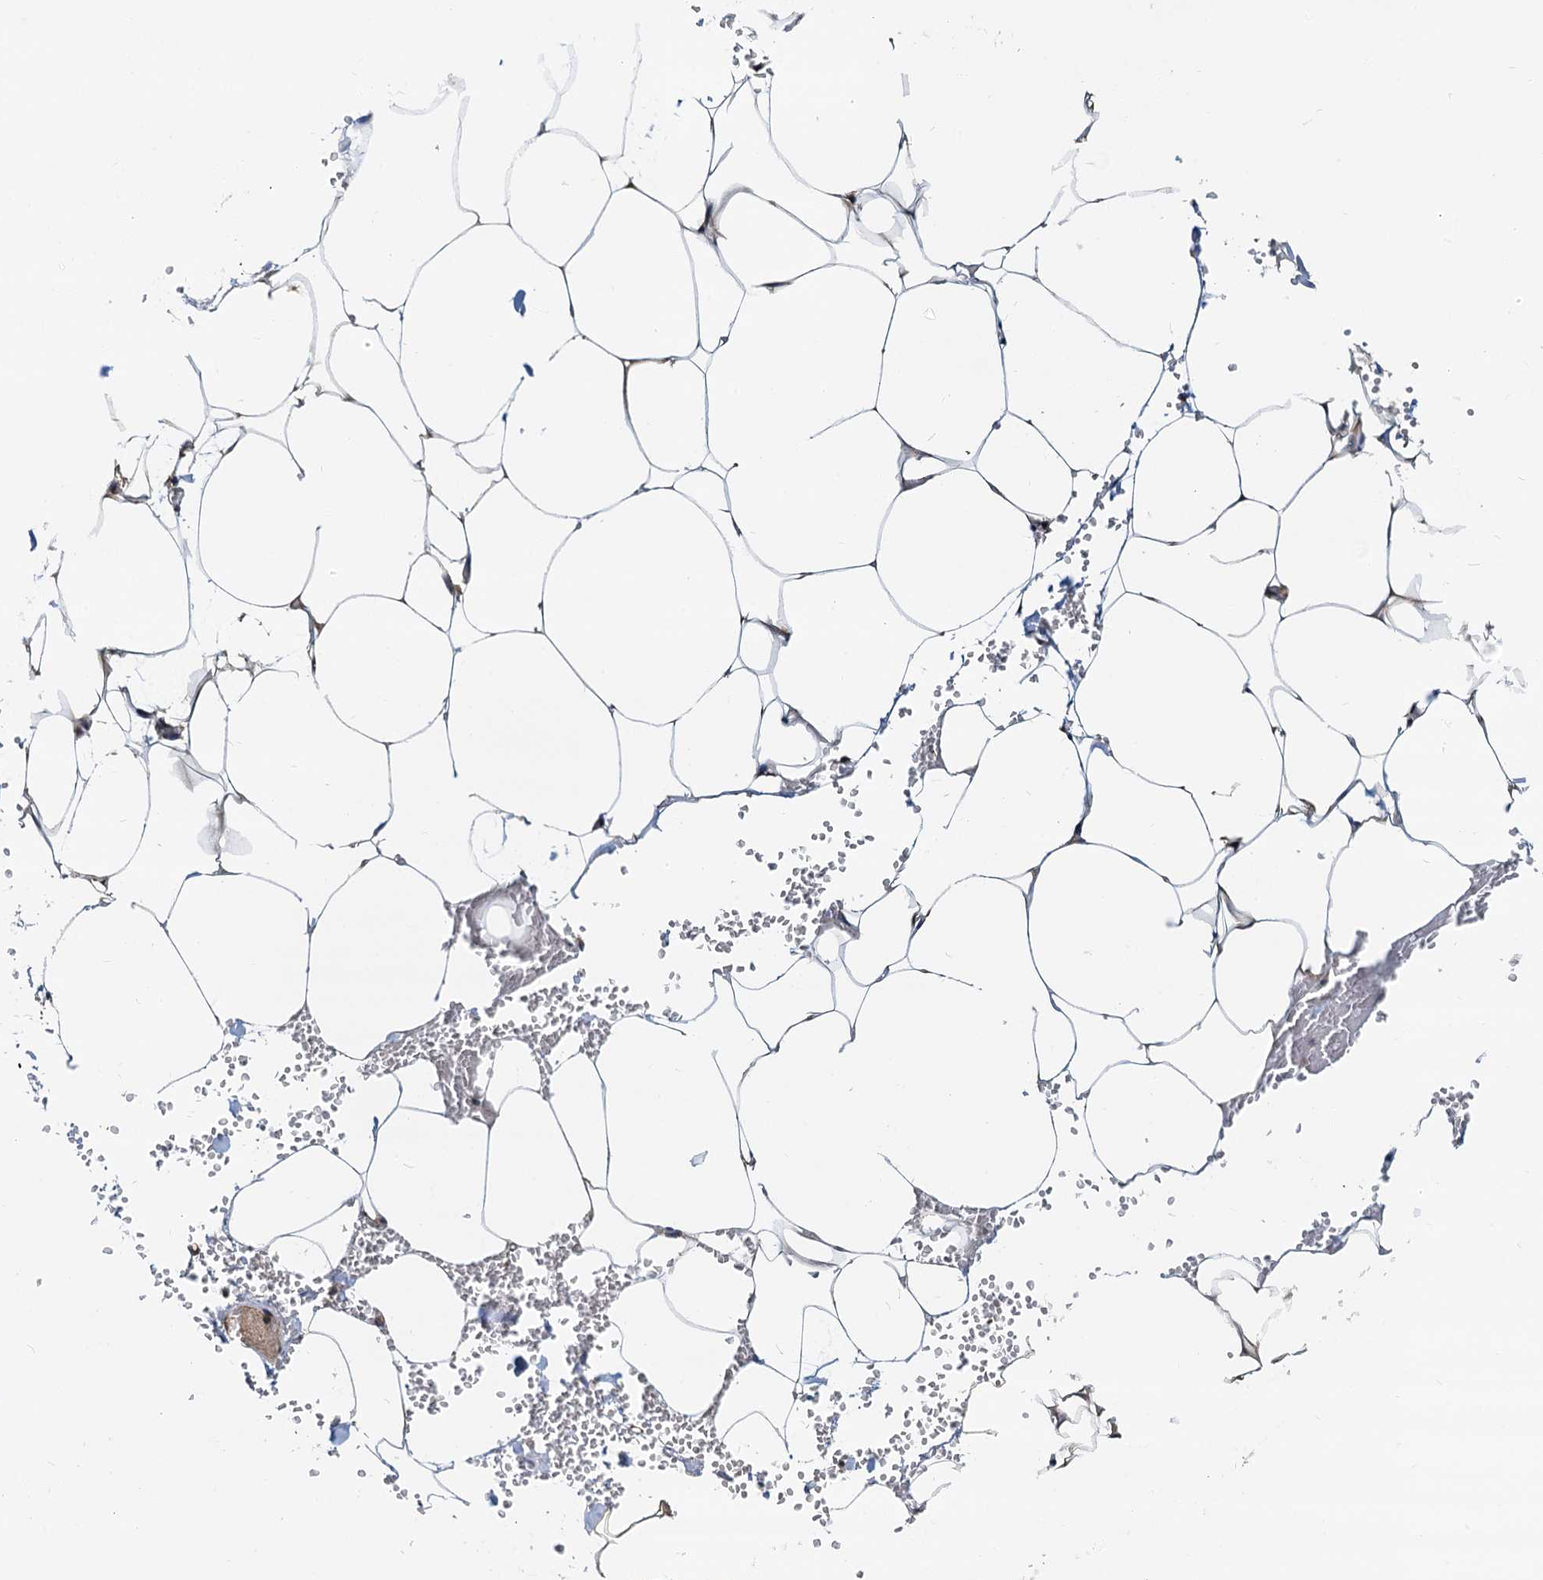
{"staining": {"intensity": "moderate", "quantity": "<25%", "location": "cytoplasmic/membranous"}, "tissue": "adipose tissue", "cell_type": "Adipocytes", "image_type": "normal", "snomed": [{"axis": "morphology", "description": "Normal tissue, NOS"}, {"axis": "topography", "description": "Gallbladder"}, {"axis": "topography", "description": "Peripheral nerve tissue"}], "caption": "The photomicrograph exhibits a brown stain indicating the presence of a protein in the cytoplasmic/membranous of adipocytes in adipose tissue. The staining was performed using DAB (3,3'-diaminobenzidine) to visualize the protein expression in brown, while the nuclei were stained in blue with hematoxylin (Magnification: 20x).", "gene": "MCMBP", "patient": {"sex": "male", "age": 38}}